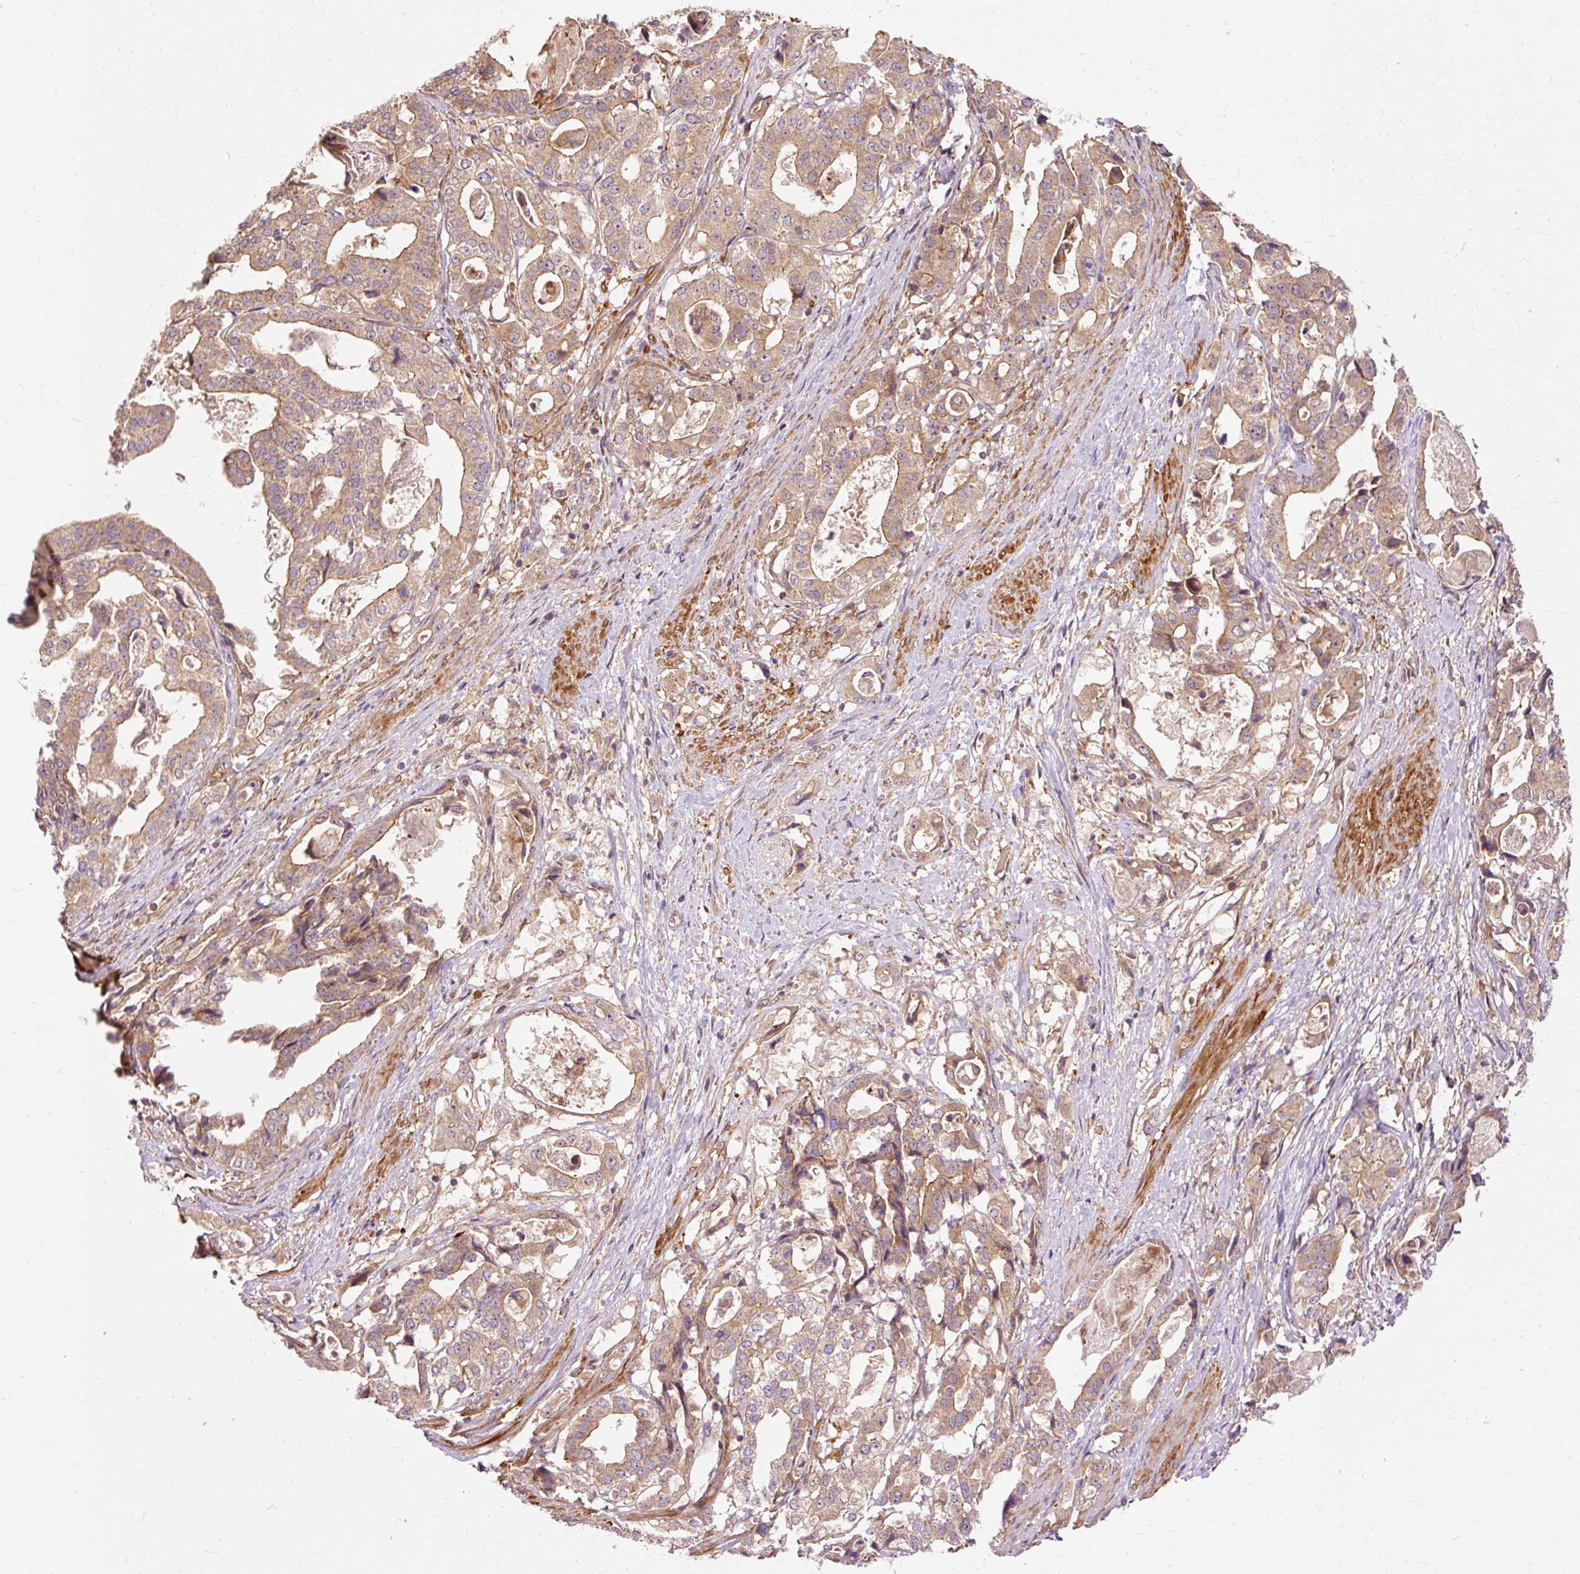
{"staining": {"intensity": "weak", "quantity": ">75%", "location": "cytoplasmic/membranous"}, "tissue": "stomach cancer", "cell_type": "Tumor cells", "image_type": "cancer", "snomed": [{"axis": "morphology", "description": "Adenocarcinoma, NOS"}, {"axis": "topography", "description": "Stomach"}], "caption": "Immunohistochemistry (IHC) (DAB) staining of stomach cancer displays weak cytoplasmic/membranous protein staining in about >75% of tumor cells.", "gene": "RIPOR3", "patient": {"sex": "male", "age": 48}}